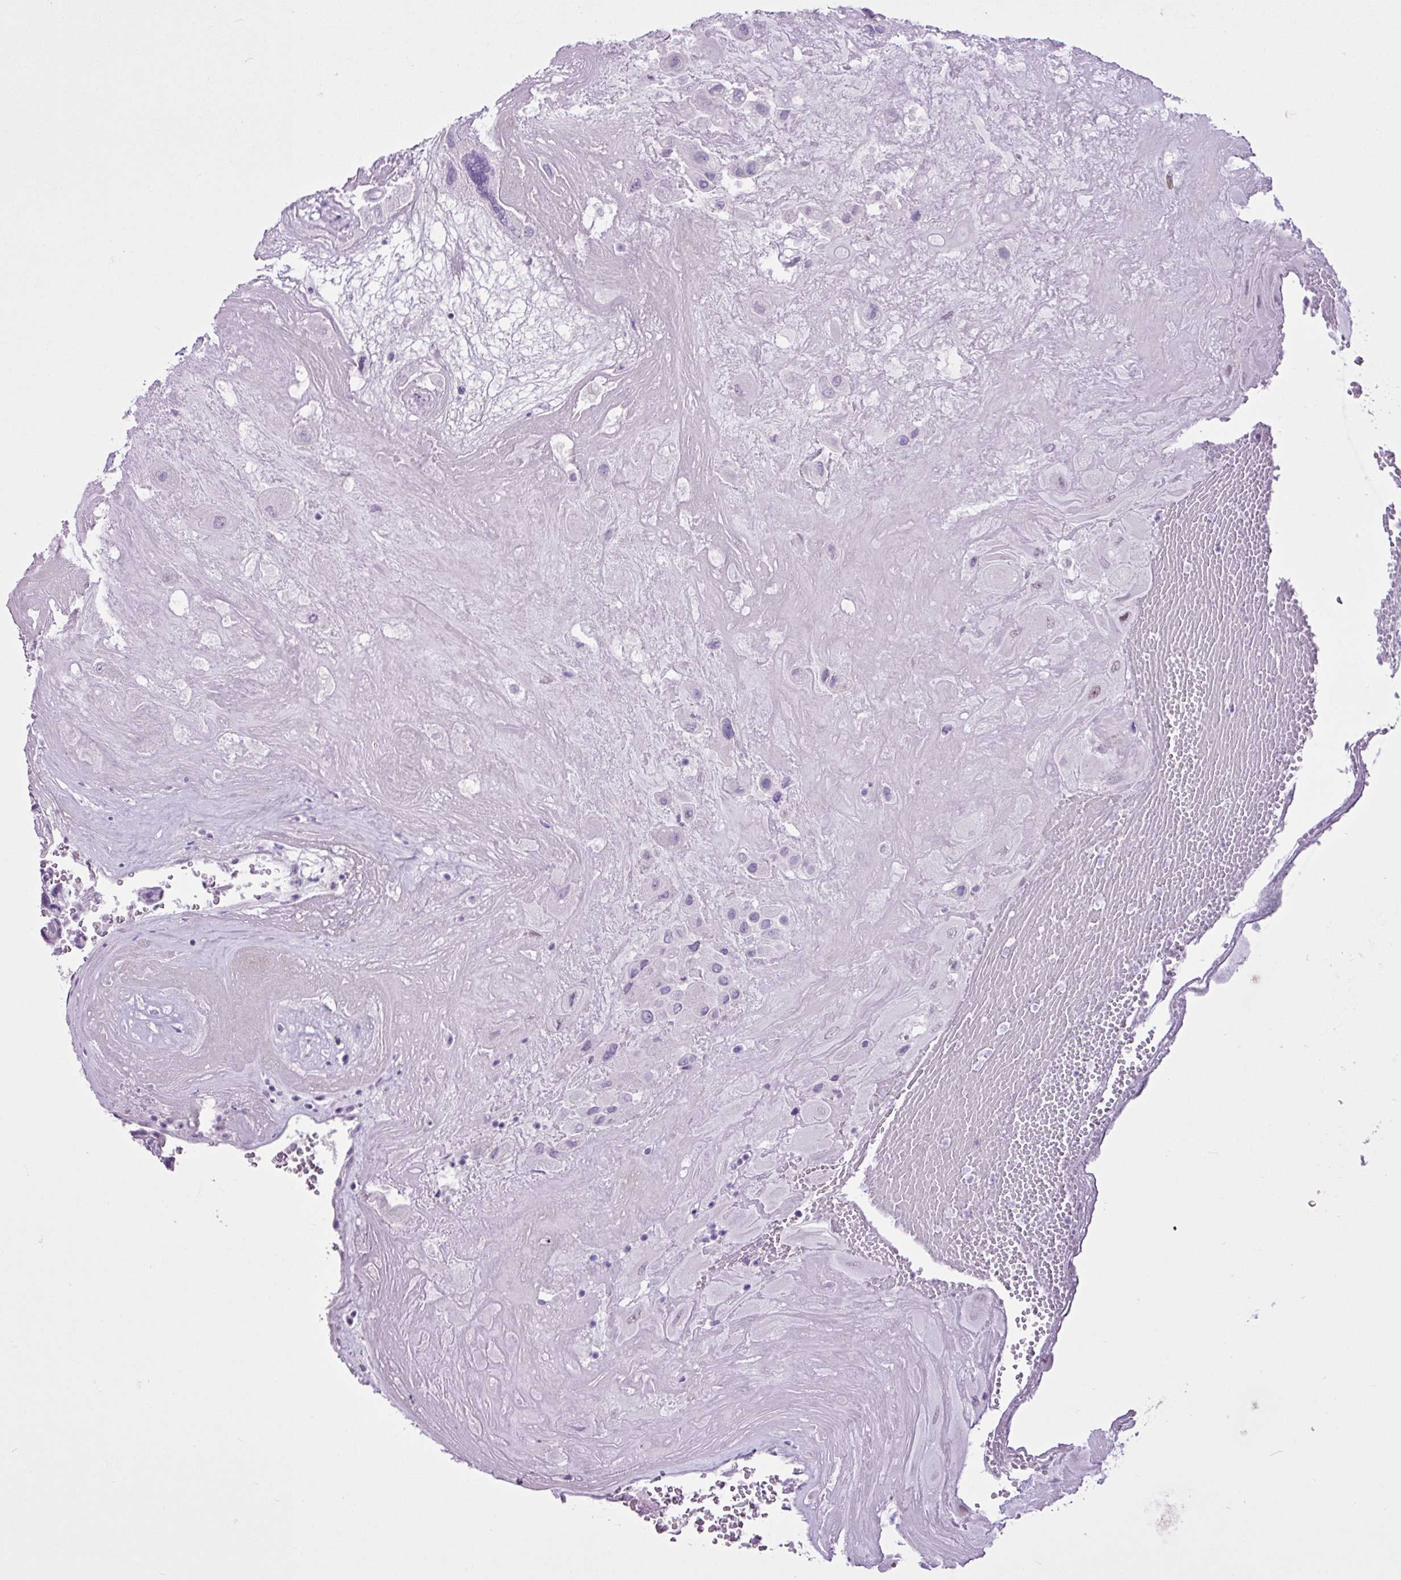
{"staining": {"intensity": "negative", "quantity": "none", "location": "none"}, "tissue": "placenta", "cell_type": "Decidual cells", "image_type": "normal", "snomed": [{"axis": "morphology", "description": "Normal tissue, NOS"}, {"axis": "topography", "description": "Placenta"}], "caption": "High power microscopy image of an immunohistochemistry (IHC) image of normal placenta, revealing no significant staining in decidual cells. The staining was performed using DAB (3,3'-diaminobenzidine) to visualize the protein expression in brown, while the nuclei were stained in blue with hematoxylin (Magnification: 20x).", "gene": "PGR", "patient": {"sex": "female", "age": 32}}